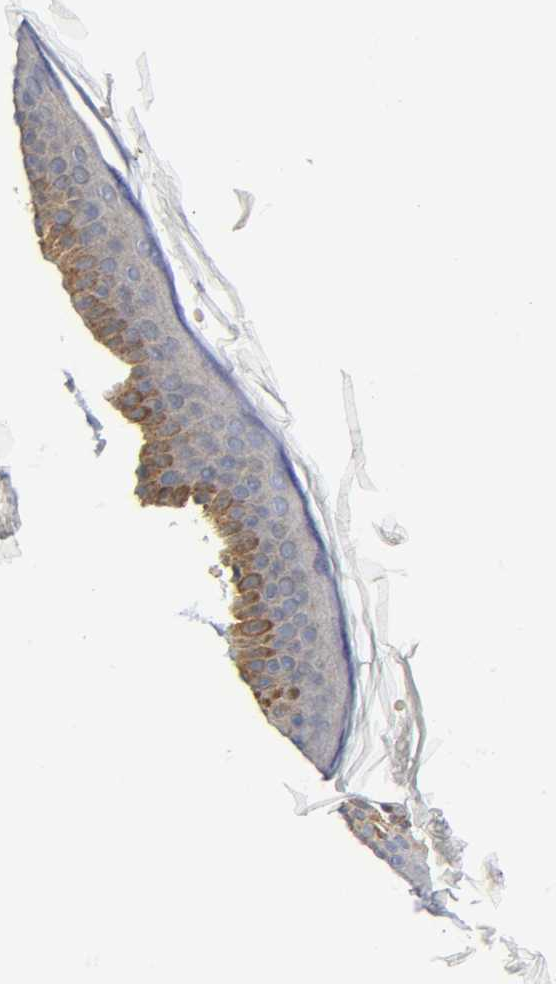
{"staining": {"intensity": "moderate", "quantity": "<25%", "location": "cytoplasmic/membranous"}, "tissue": "skin", "cell_type": "Fibroblasts", "image_type": "normal", "snomed": [{"axis": "morphology", "description": "Normal tissue, NOS"}, {"axis": "topography", "description": "Skin"}], "caption": "Immunohistochemistry (IHC) photomicrograph of unremarkable human skin stained for a protein (brown), which demonstrates low levels of moderate cytoplasmic/membranous staining in about <25% of fibroblasts.", "gene": "HDAC6", "patient": {"sex": "female", "age": 56}}